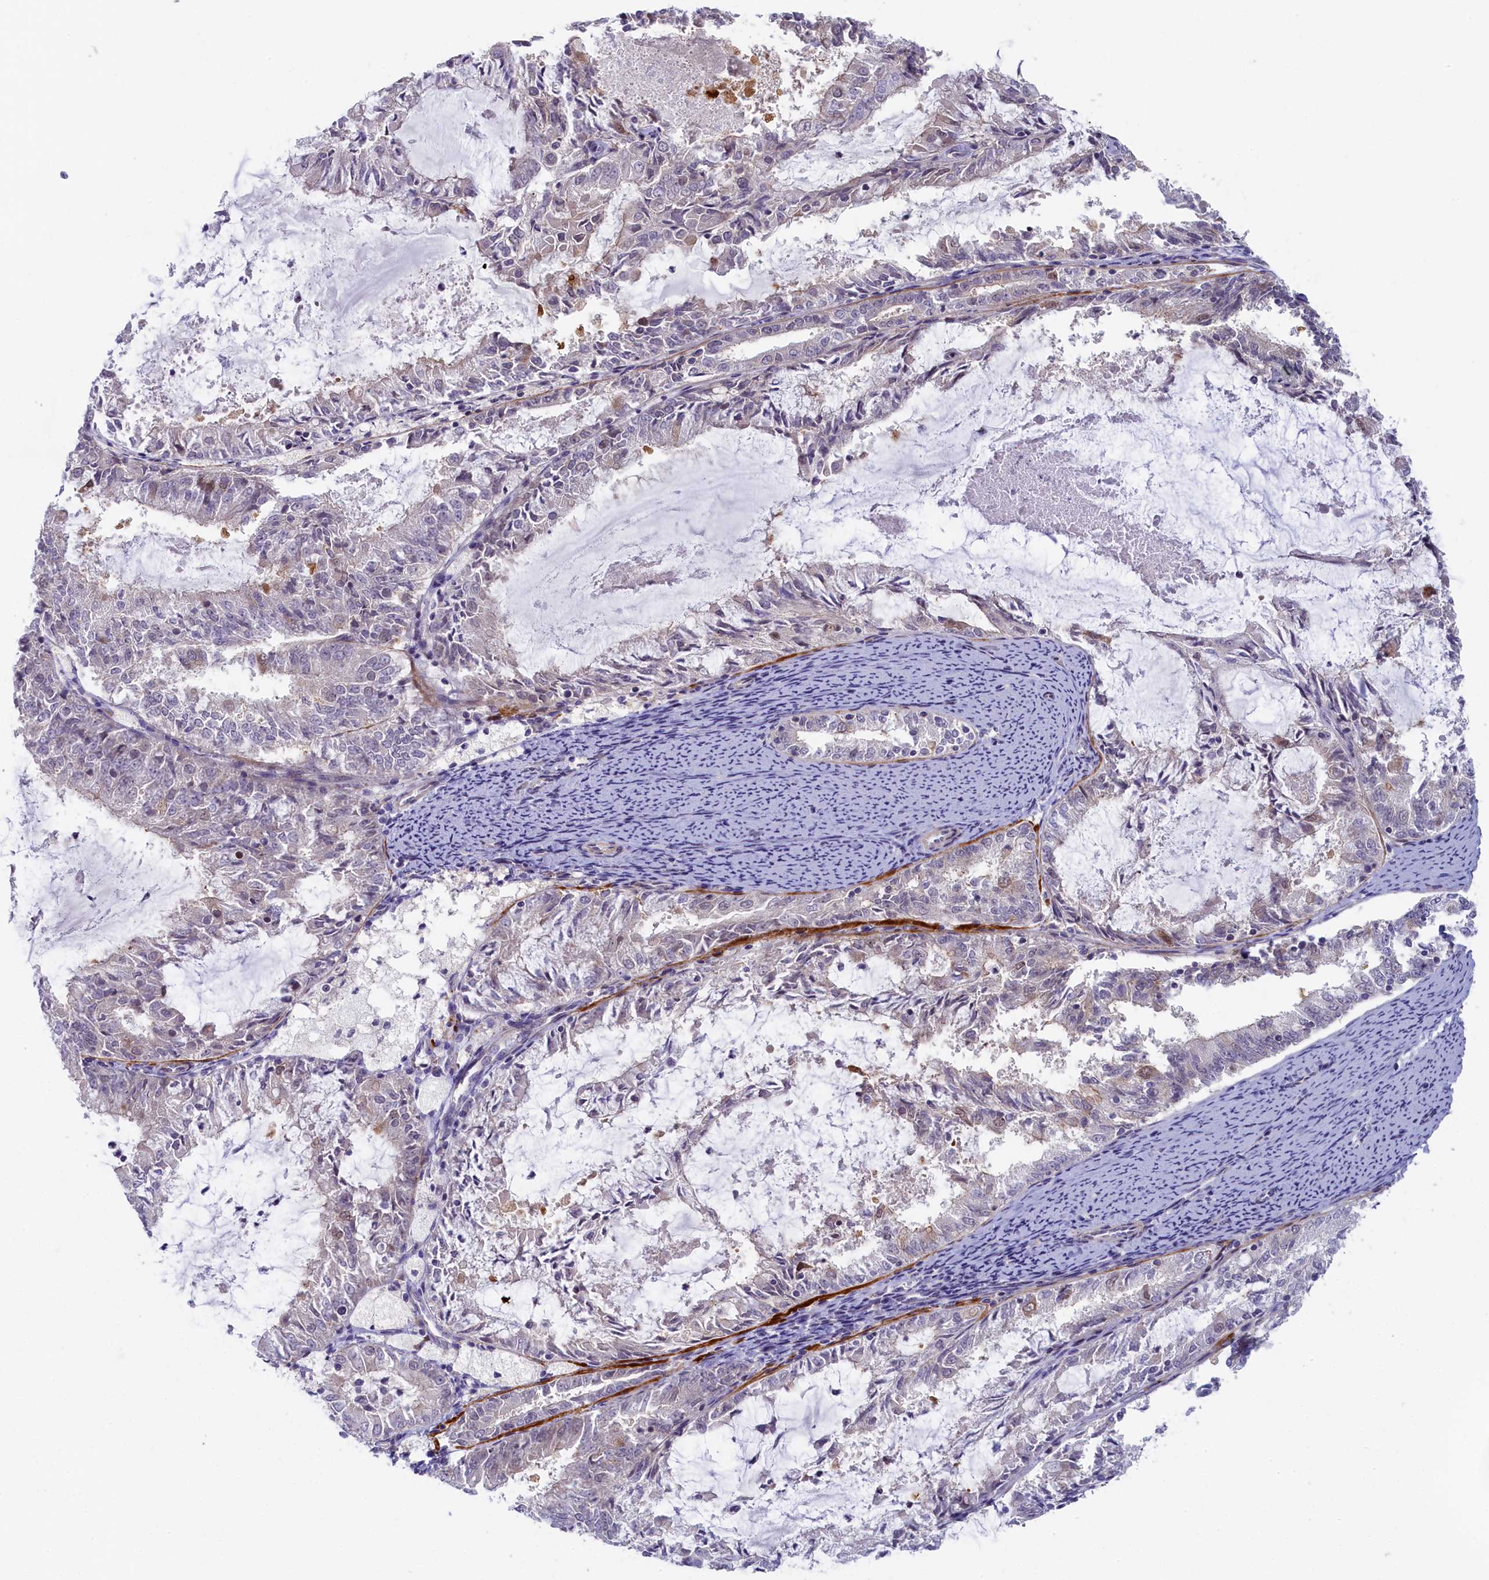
{"staining": {"intensity": "negative", "quantity": "none", "location": "none"}, "tissue": "endometrial cancer", "cell_type": "Tumor cells", "image_type": "cancer", "snomed": [{"axis": "morphology", "description": "Adenocarcinoma, NOS"}, {"axis": "topography", "description": "Endometrium"}], "caption": "Human adenocarcinoma (endometrial) stained for a protein using immunohistochemistry exhibits no positivity in tumor cells.", "gene": "CCL23", "patient": {"sex": "female", "age": 57}}